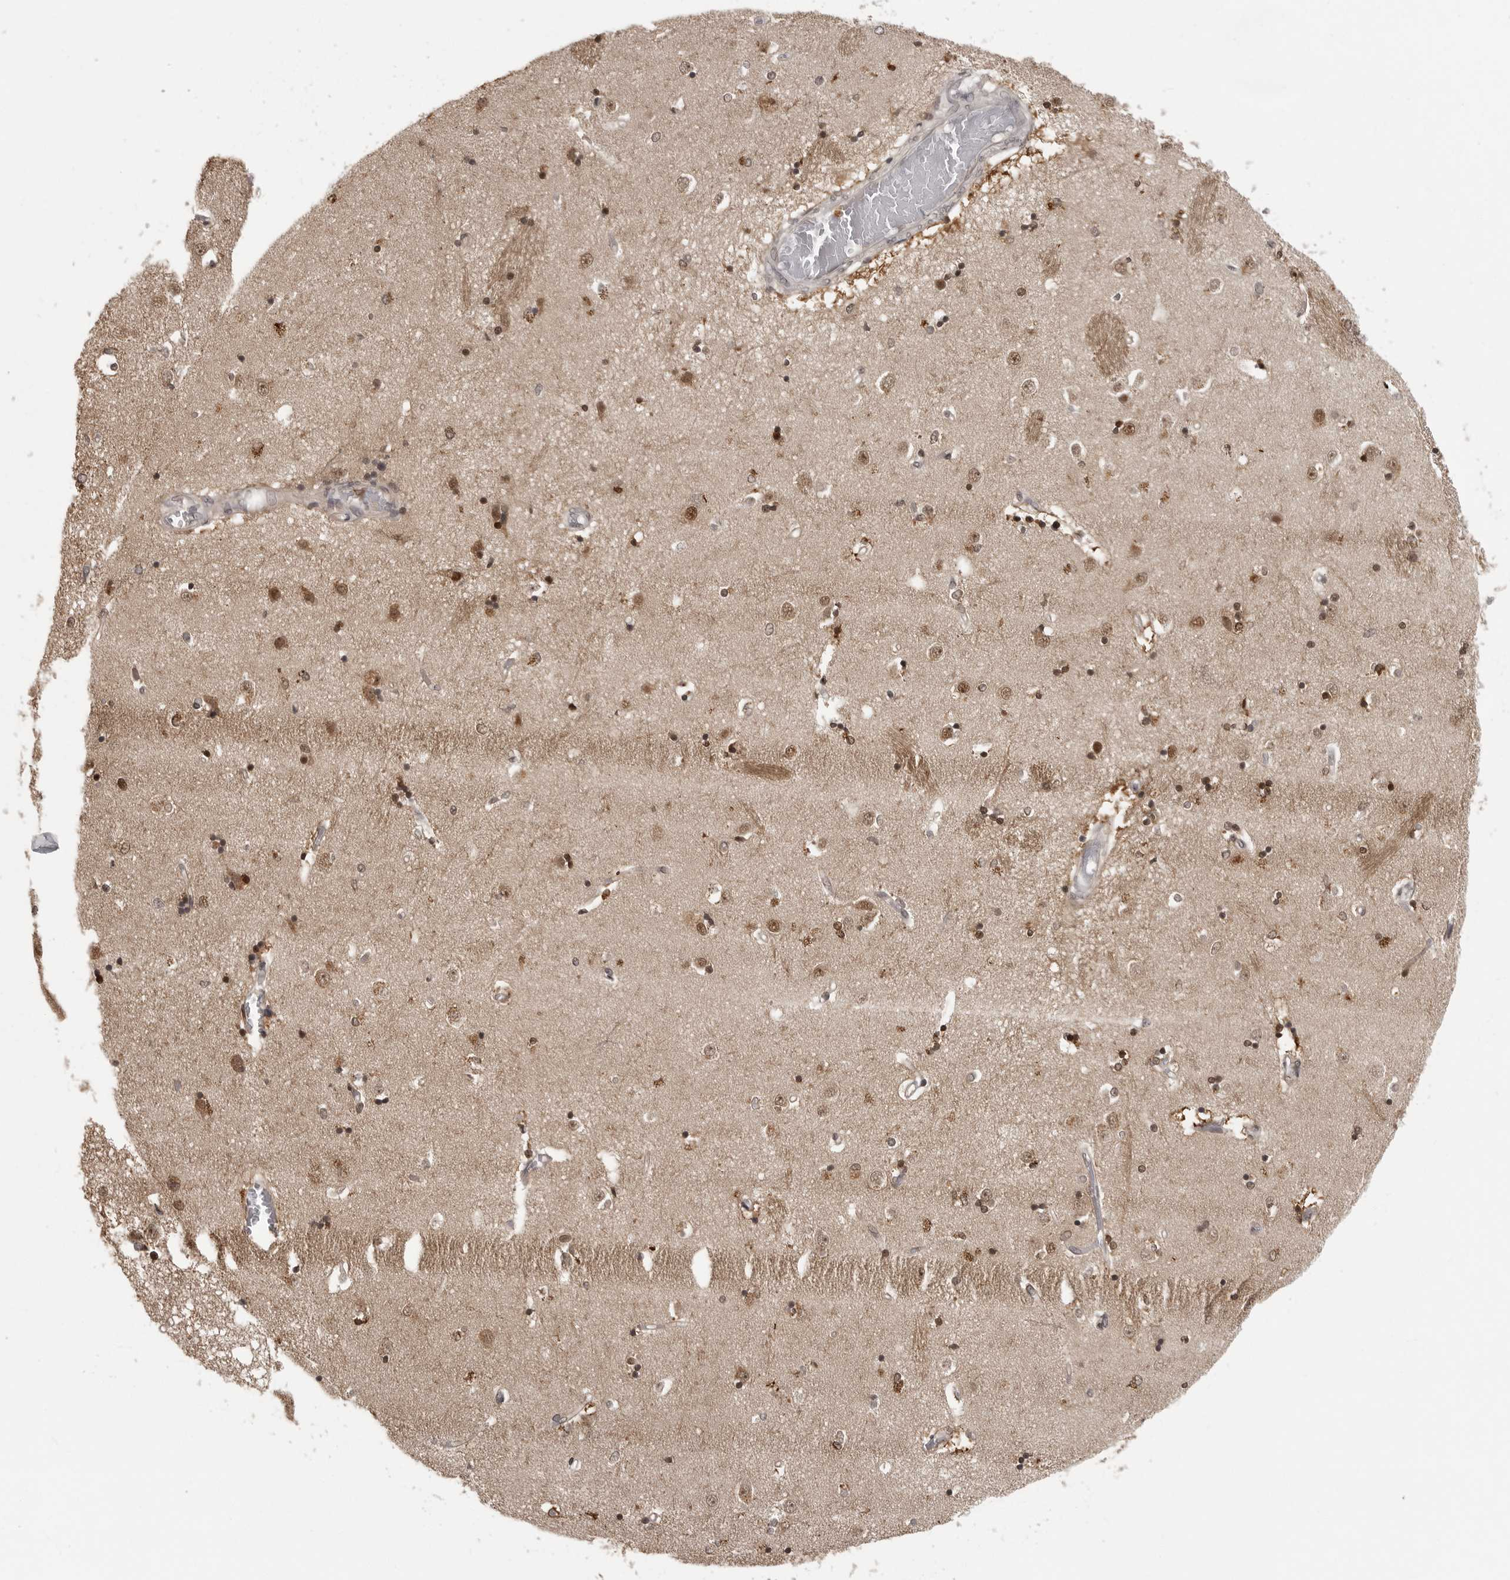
{"staining": {"intensity": "moderate", "quantity": ">75%", "location": "cytoplasmic/membranous,nuclear"}, "tissue": "caudate", "cell_type": "Glial cells", "image_type": "normal", "snomed": [{"axis": "morphology", "description": "Normal tissue, NOS"}, {"axis": "topography", "description": "Lateral ventricle wall"}], "caption": "Moderate cytoplasmic/membranous,nuclear positivity for a protein is appreciated in approximately >75% of glial cells of unremarkable caudate using IHC.", "gene": "PEG3", "patient": {"sex": "male", "age": 45}}